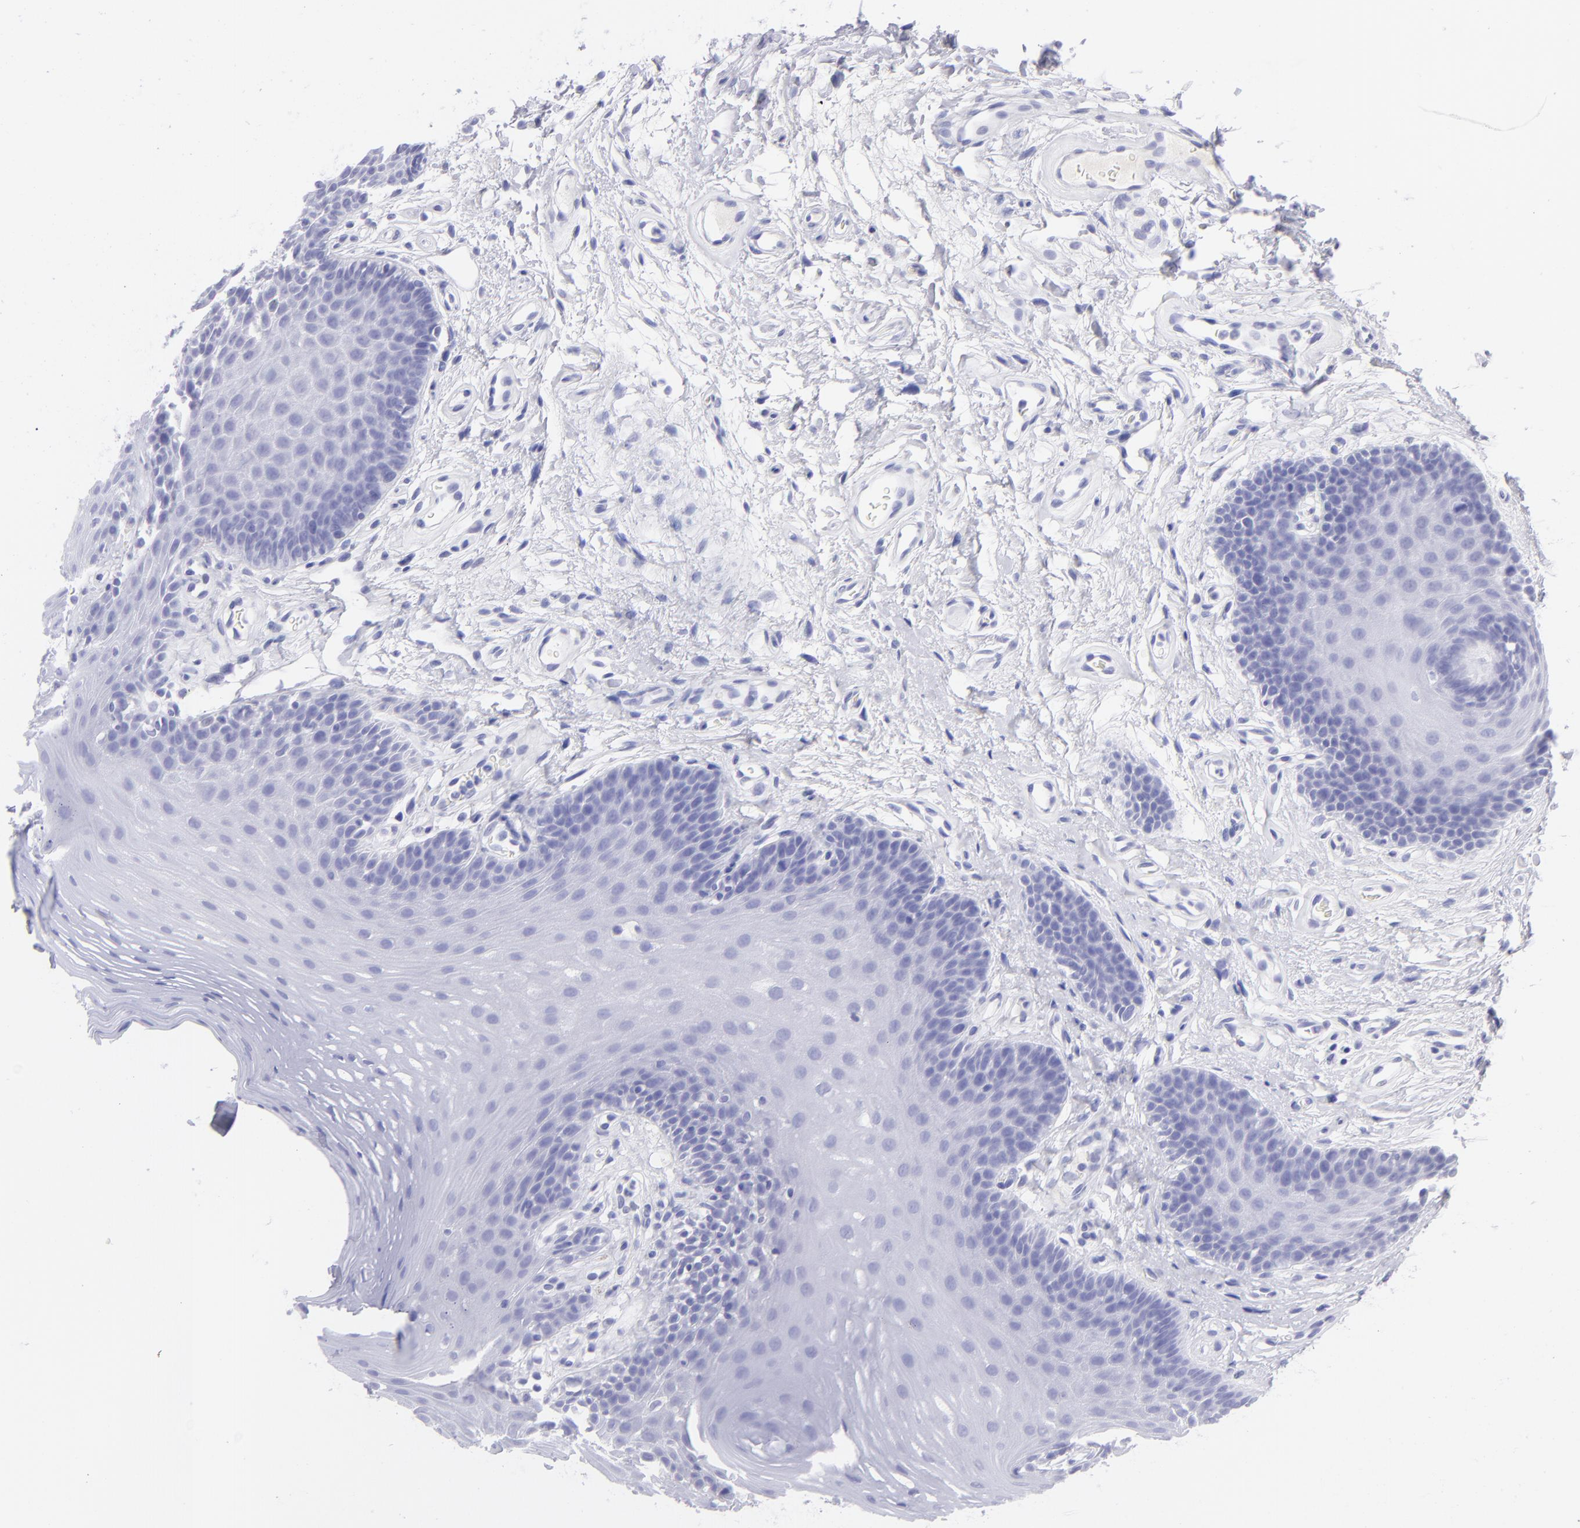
{"staining": {"intensity": "negative", "quantity": "none", "location": "none"}, "tissue": "oral mucosa", "cell_type": "Squamous epithelial cells", "image_type": "normal", "snomed": [{"axis": "morphology", "description": "Normal tissue, NOS"}, {"axis": "topography", "description": "Oral tissue"}], "caption": "Immunohistochemistry (IHC) histopathology image of unremarkable oral mucosa: oral mucosa stained with DAB reveals no significant protein staining in squamous epithelial cells. (Brightfield microscopy of DAB immunohistochemistry at high magnification).", "gene": "SLC1A2", "patient": {"sex": "male", "age": 62}}